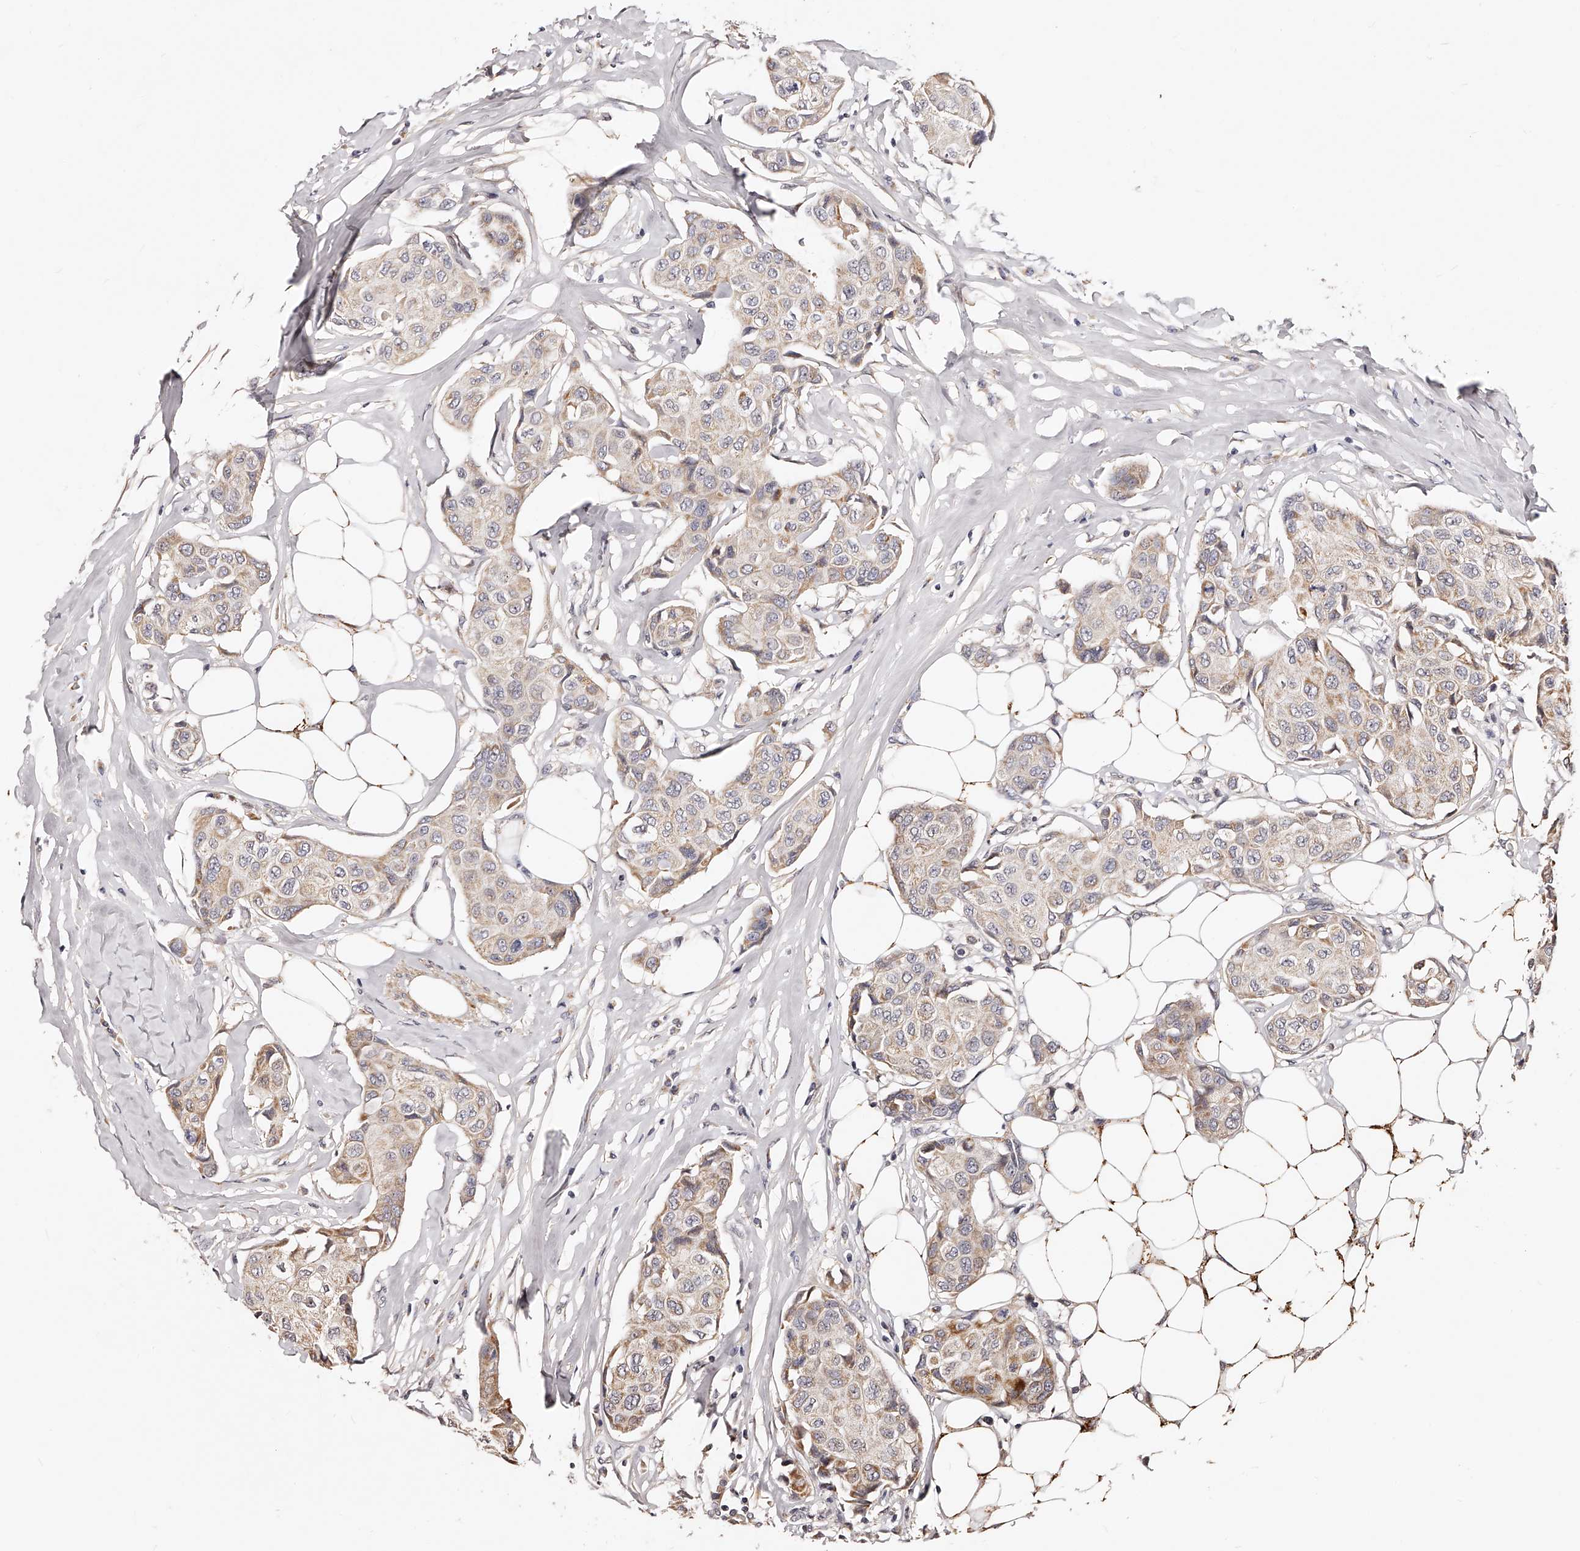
{"staining": {"intensity": "weak", "quantity": "<25%", "location": "cytoplasmic/membranous"}, "tissue": "breast cancer", "cell_type": "Tumor cells", "image_type": "cancer", "snomed": [{"axis": "morphology", "description": "Duct carcinoma"}, {"axis": "topography", "description": "Breast"}], "caption": "A high-resolution micrograph shows immunohistochemistry staining of breast cancer (intraductal carcinoma), which exhibits no significant positivity in tumor cells. Nuclei are stained in blue.", "gene": "ZNF502", "patient": {"sex": "female", "age": 80}}